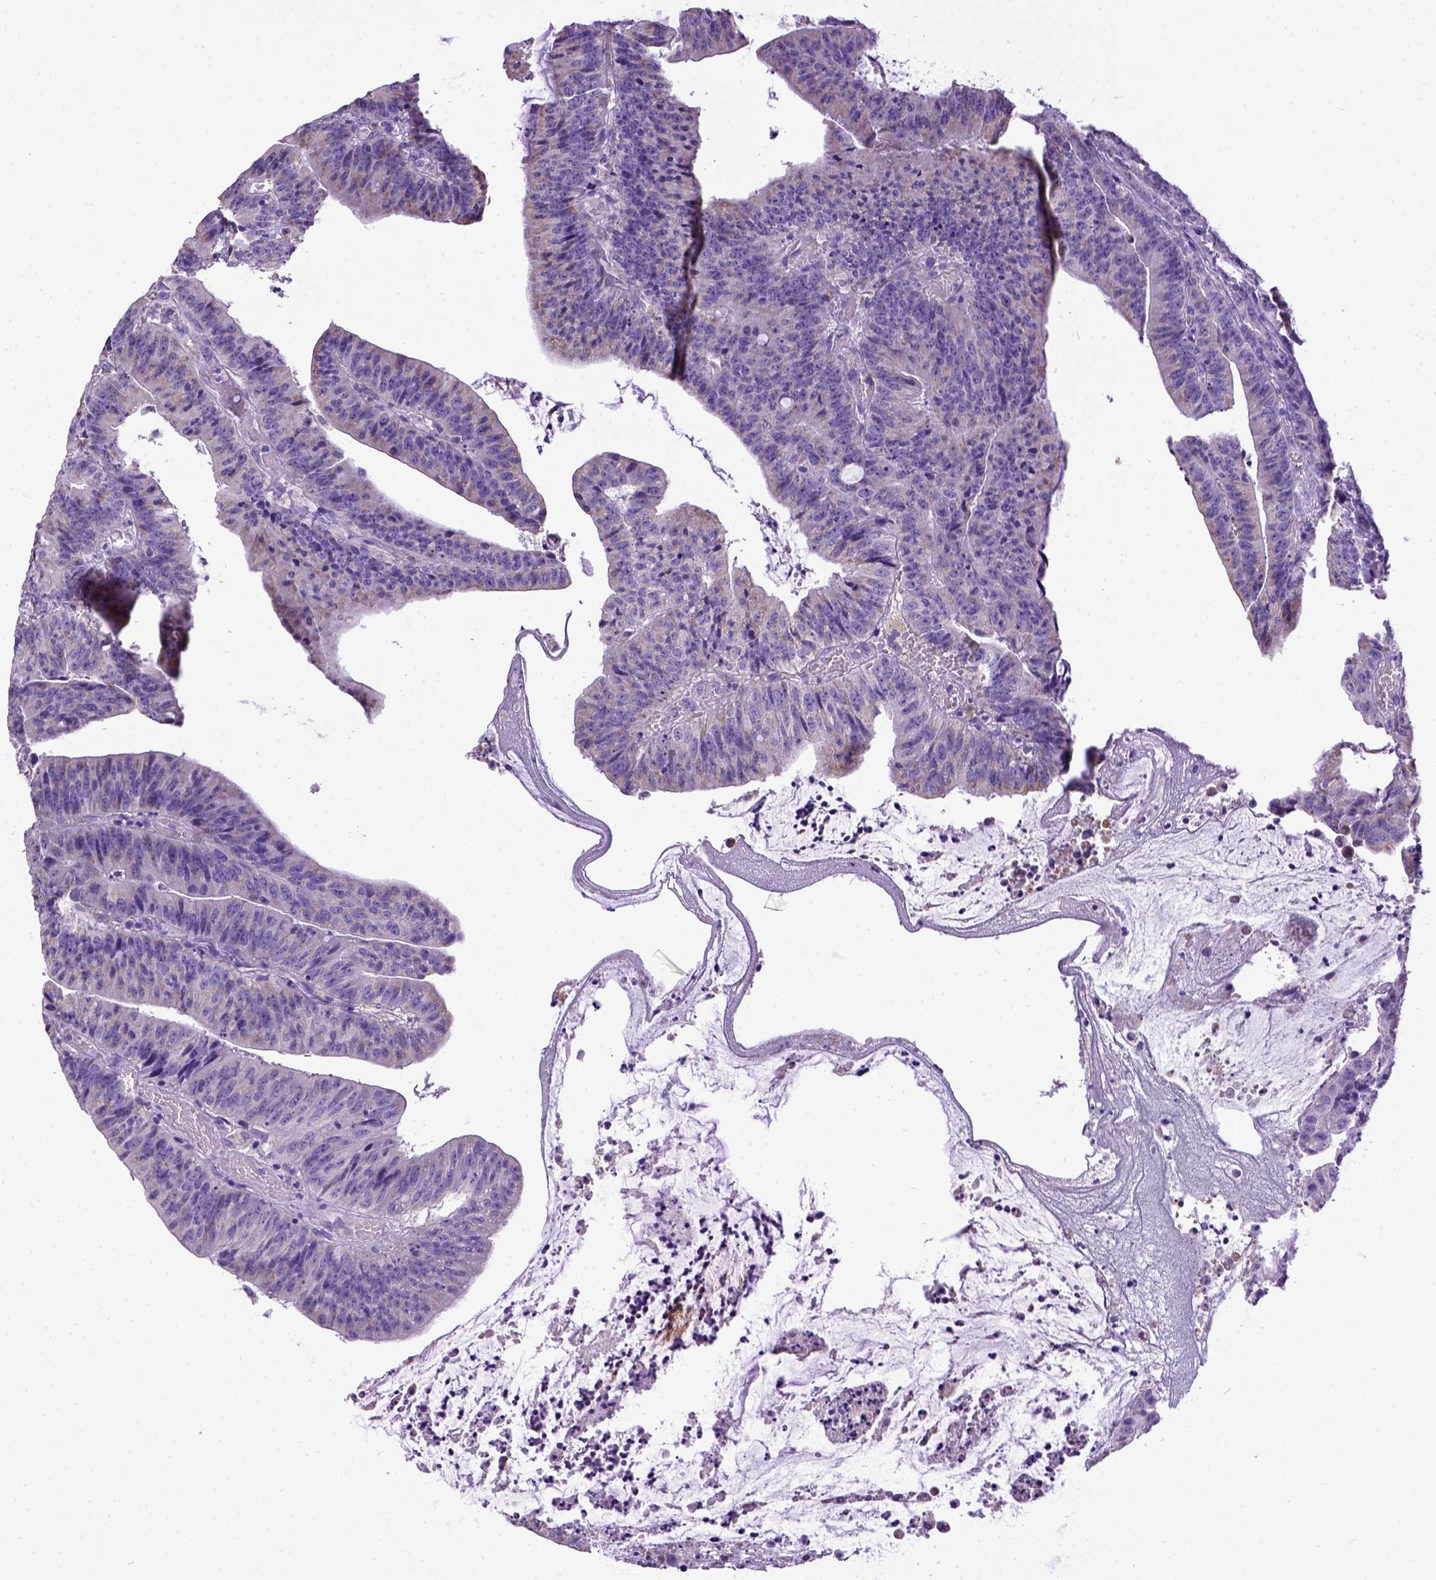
{"staining": {"intensity": "negative", "quantity": "none", "location": "none"}, "tissue": "colorectal cancer", "cell_type": "Tumor cells", "image_type": "cancer", "snomed": [{"axis": "morphology", "description": "Adenocarcinoma, NOS"}, {"axis": "topography", "description": "Colon"}], "caption": "This image is of adenocarcinoma (colorectal) stained with immunohistochemistry to label a protein in brown with the nuclei are counter-stained blue. There is no staining in tumor cells.", "gene": "SPEF1", "patient": {"sex": "female", "age": 78}}